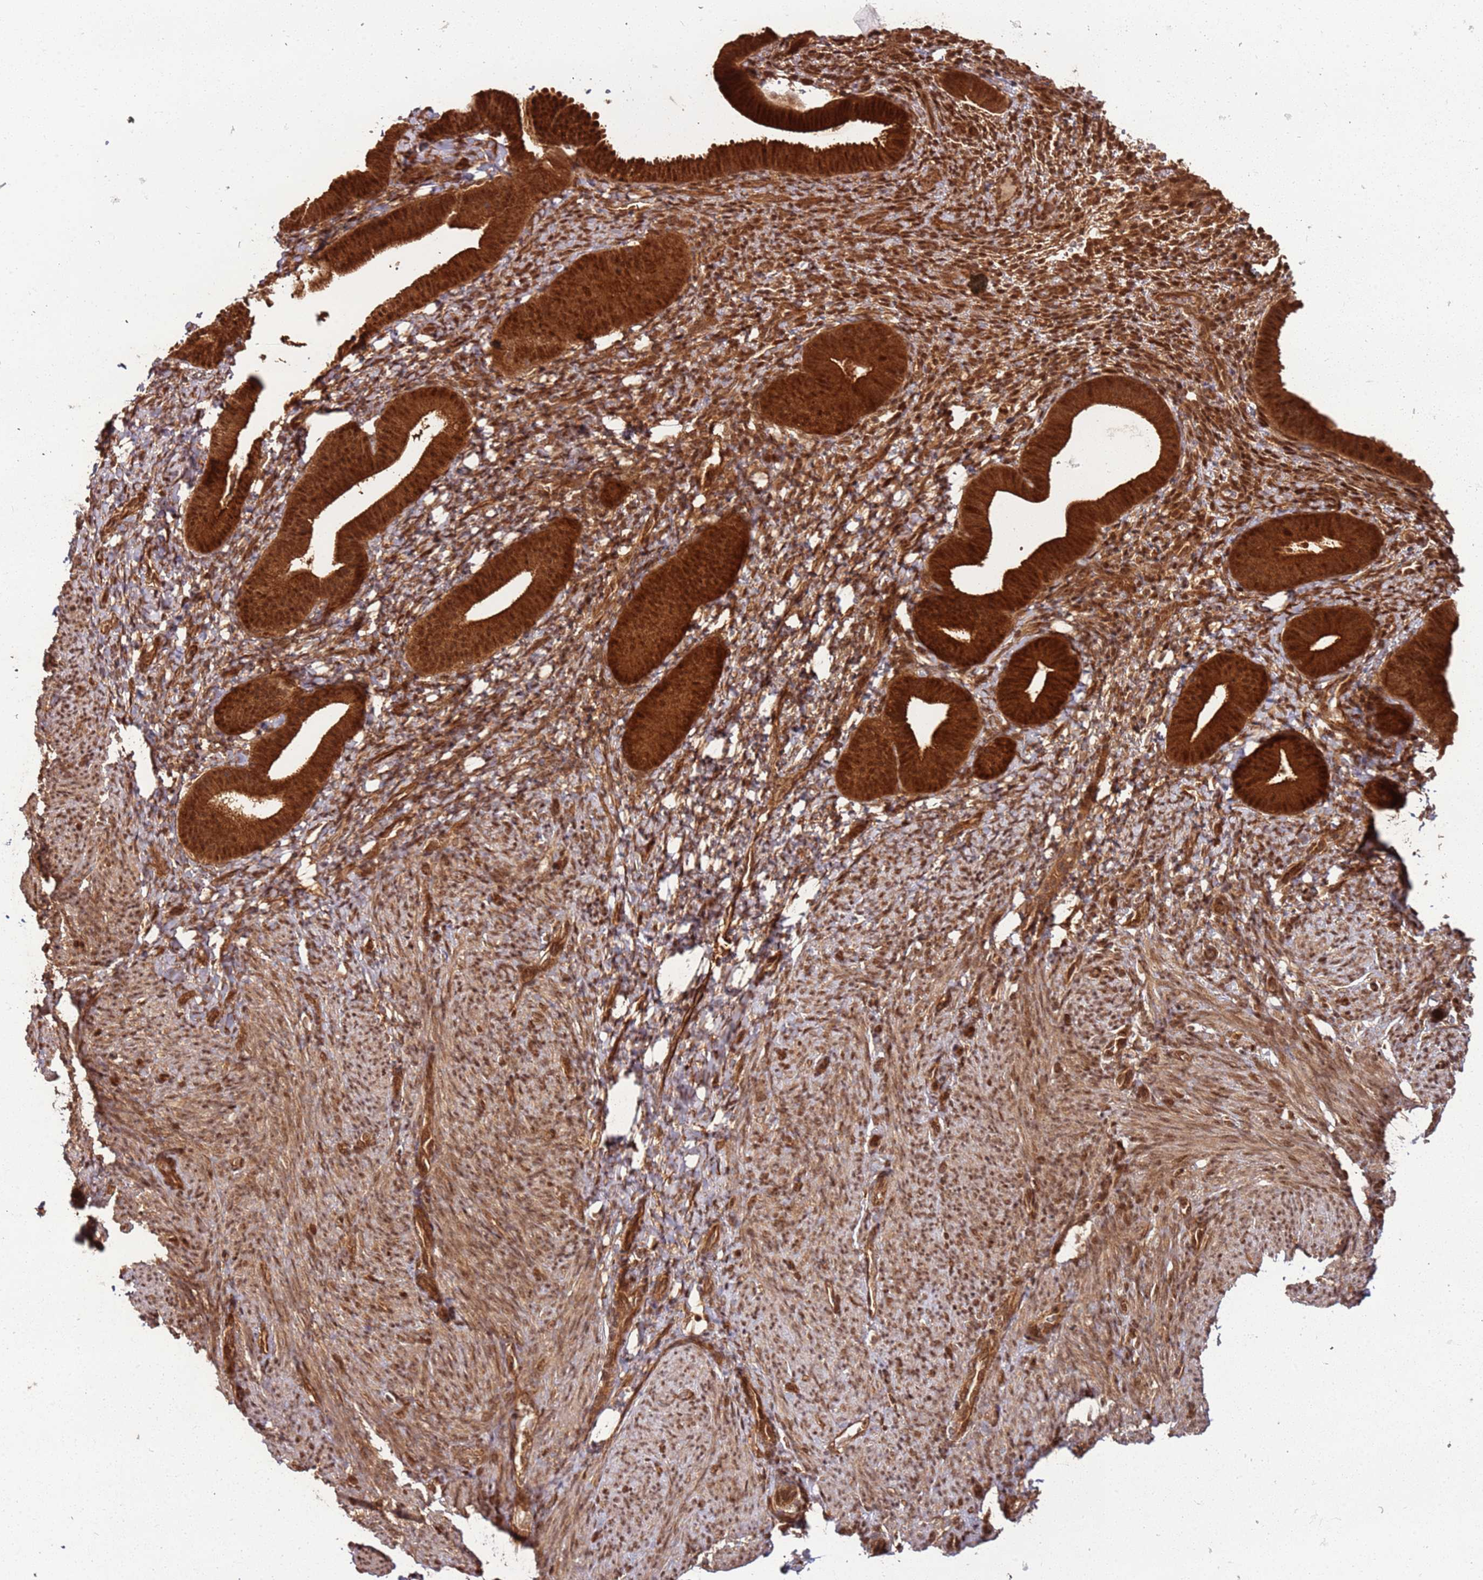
{"staining": {"intensity": "moderate", "quantity": "25%-75%", "location": "cytoplasmic/membranous,nuclear"}, "tissue": "endometrium", "cell_type": "Cells in endometrial stroma", "image_type": "normal", "snomed": [{"axis": "morphology", "description": "Normal tissue, NOS"}, {"axis": "topography", "description": "Endometrium"}], "caption": "This histopathology image exhibits immunohistochemistry staining of benign endometrium, with medium moderate cytoplasmic/membranous,nuclear positivity in approximately 25%-75% of cells in endometrial stroma.", "gene": "PGLS", "patient": {"sex": "female", "age": 65}}